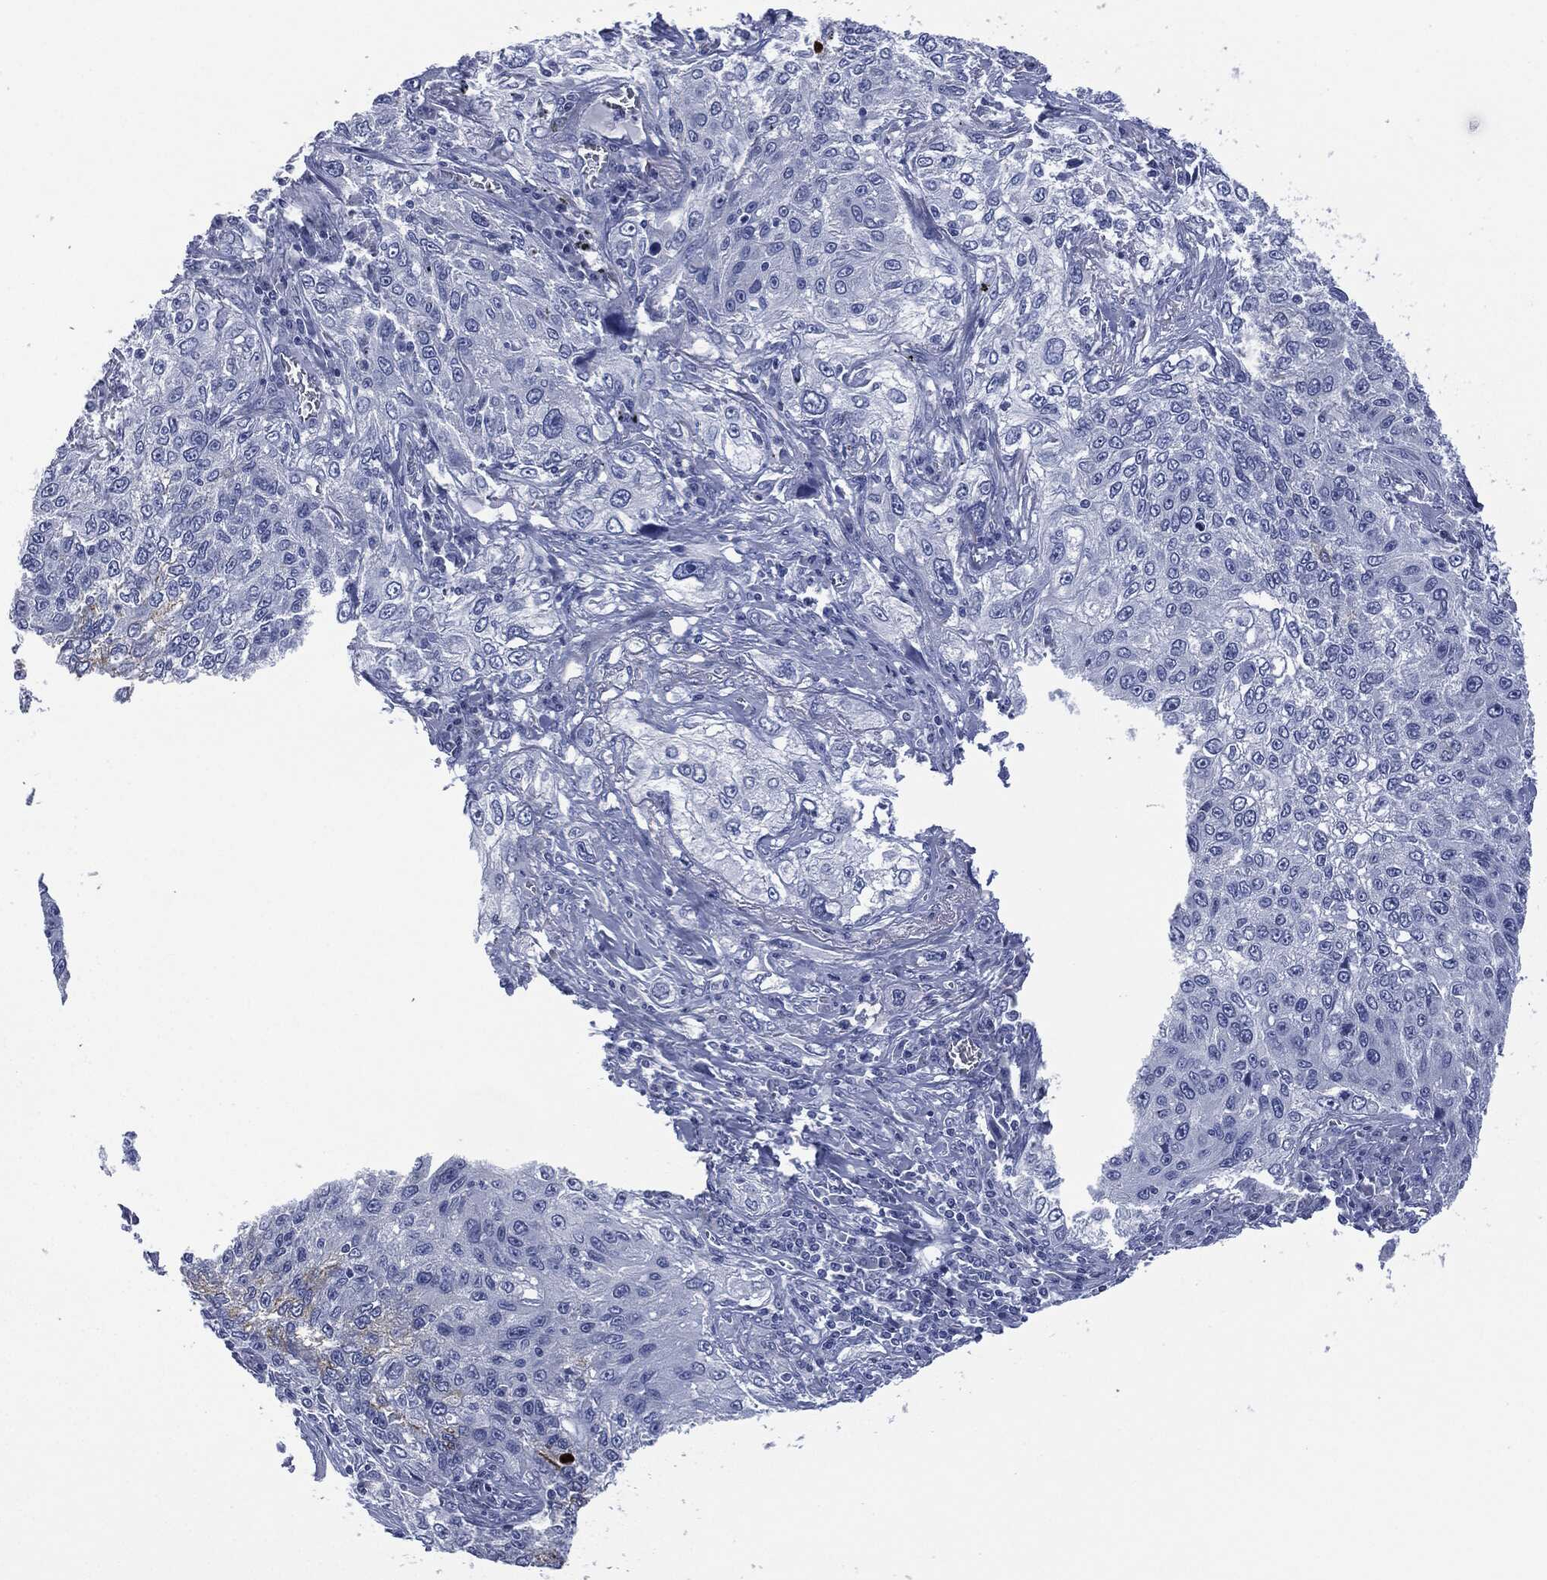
{"staining": {"intensity": "strong", "quantity": "<25%", "location": "cytoplasmic/membranous"}, "tissue": "lung cancer", "cell_type": "Tumor cells", "image_type": "cancer", "snomed": [{"axis": "morphology", "description": "Squamous cell carcinoma, NOS"}, {"axis": "topography", "description": "Lung"}], "caption": "Strong cytoplasmic/membranous positivity for a protein is appreciated in about <25% of tumor cells of squamous cell carcinoma (lung) using immunohistochemistry.", "gene": "MUC16", "patient": {"sex": "female", "age": 69}}